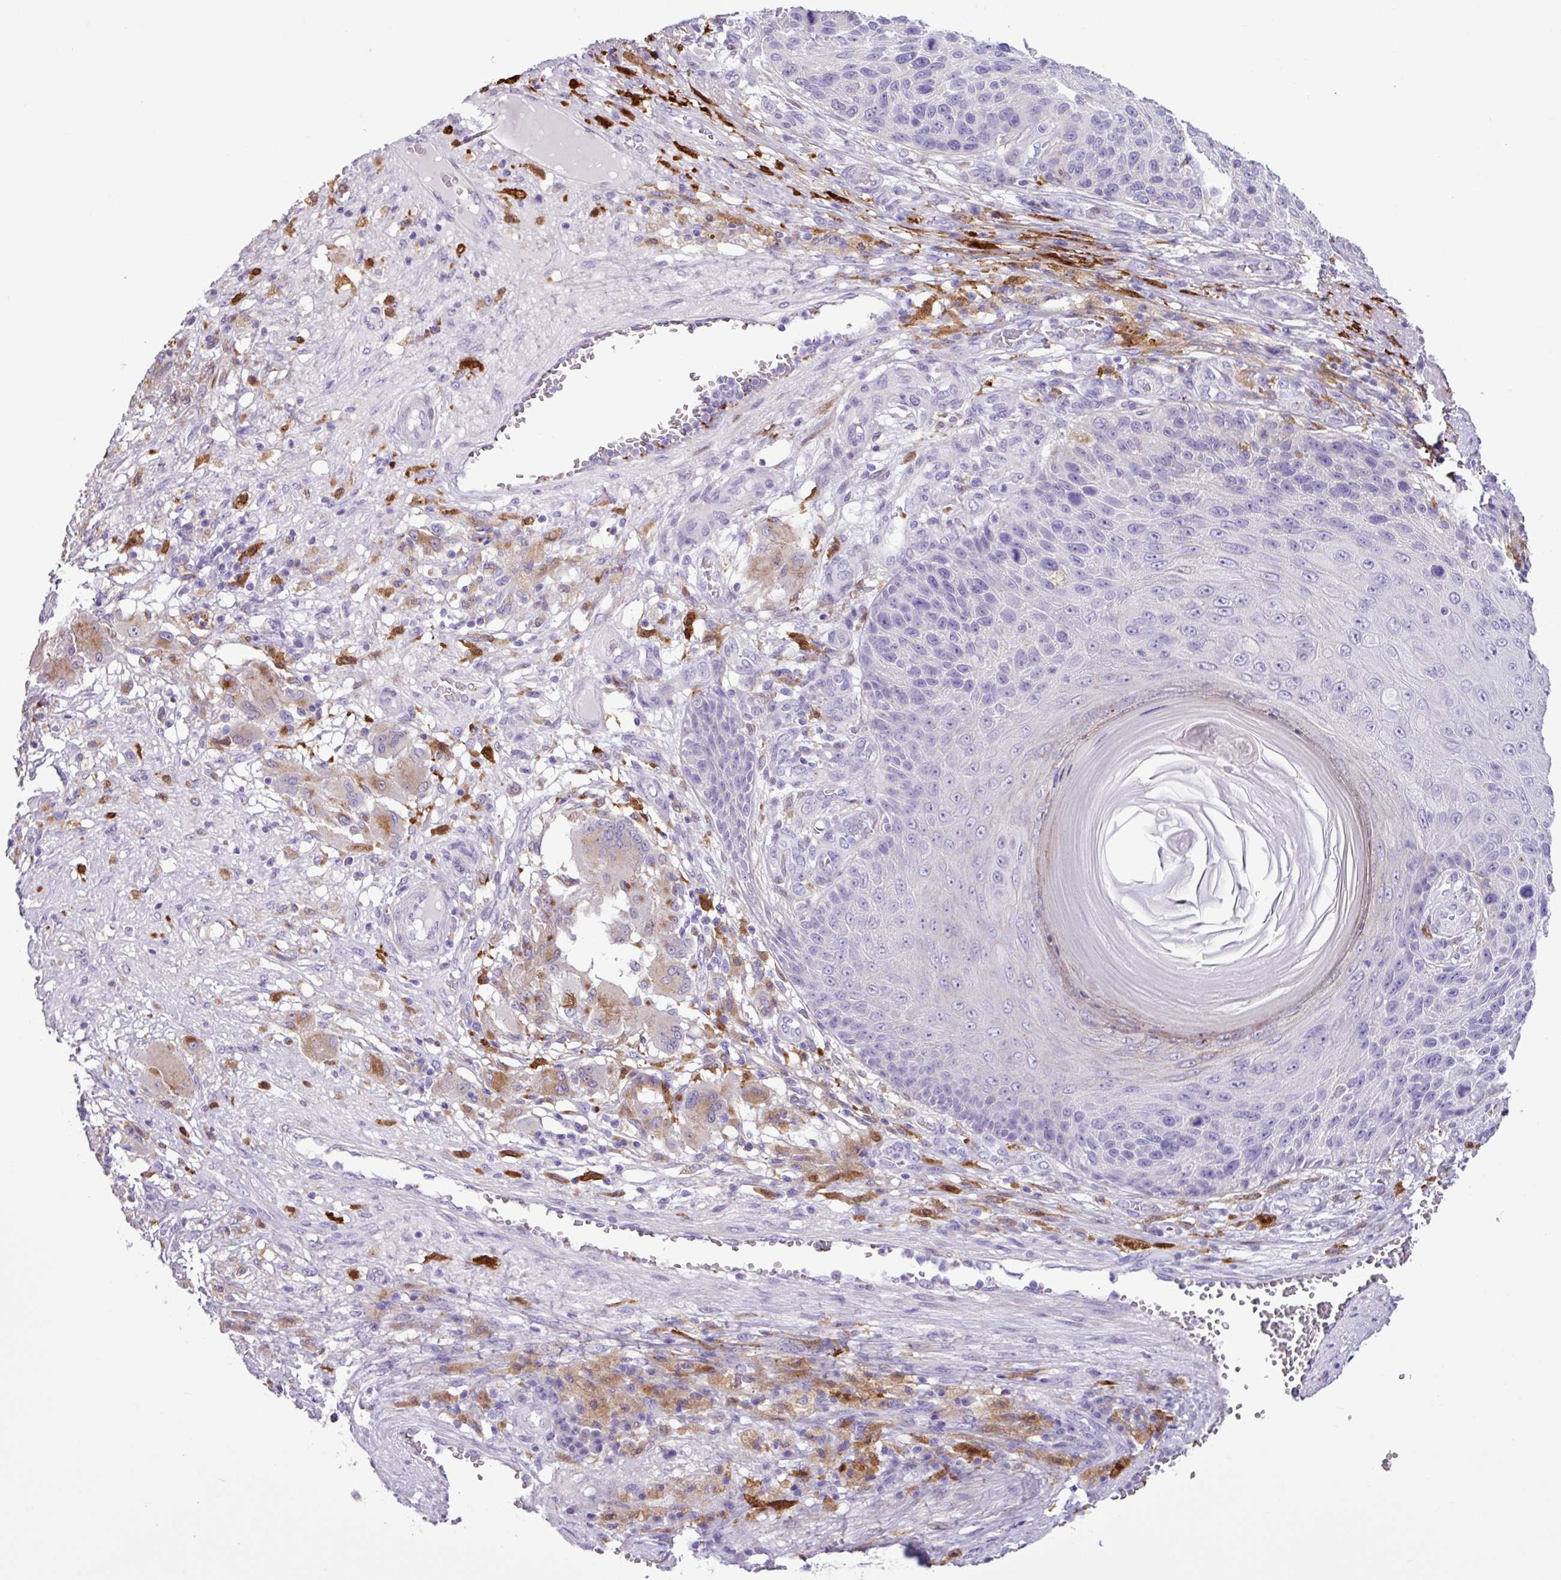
{"staining": {"intensity": "negative", "quantity": "none", "location": "none"}, "tissue": "skin cancer", "cell_type": "Tumor cells", "image_type": "cancer", "snomed": [{"axis": "morphology", "description": "Squamous cell carcinoma, NOS"}, {"axis": "topography", "description": "Skin"}], "caption": "The image reveals no staining of tumor cells in squamous cell carcinoma (skin).", "gene": "TMEM200C", "patient": {"sex": "female", "age": 88}}